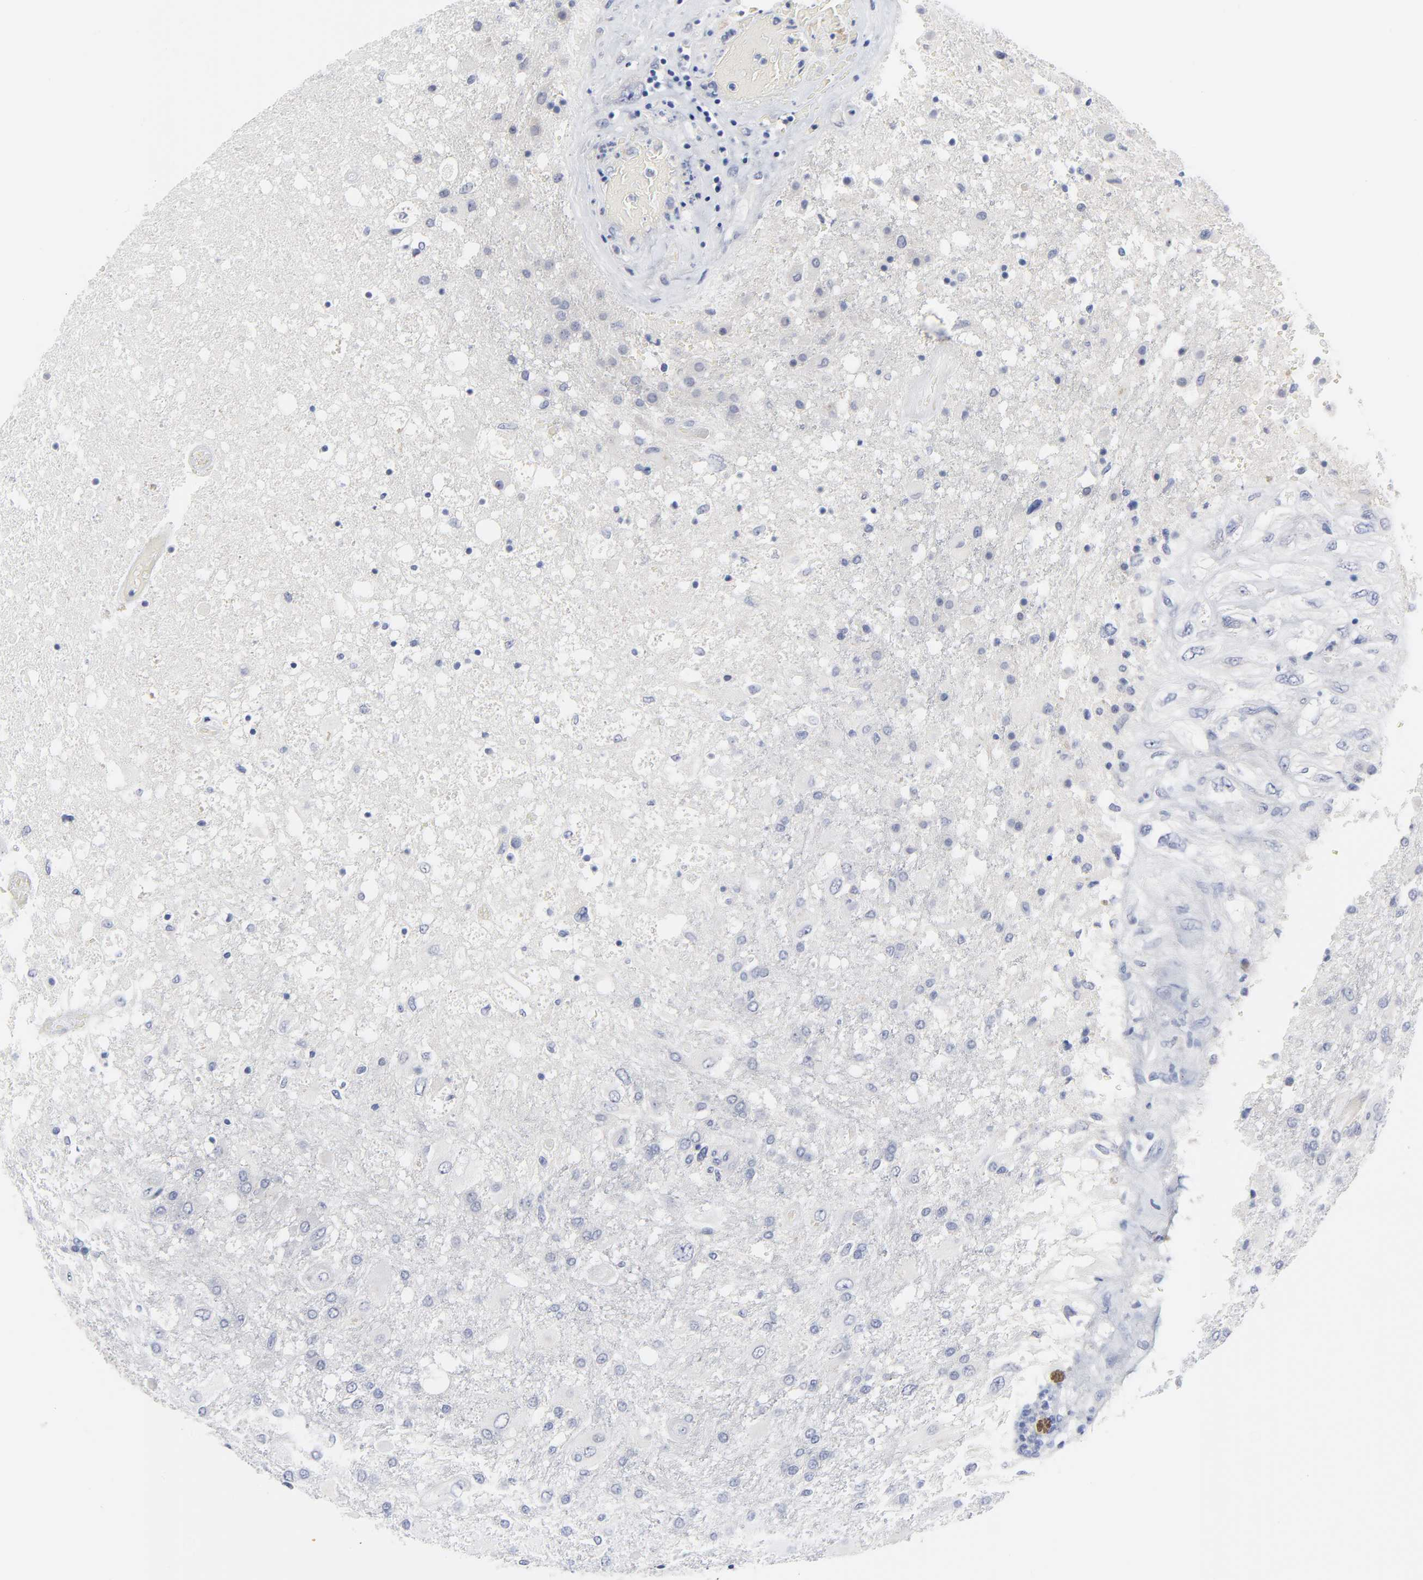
{"staining": {"intensity": "negative", "quantity": "none", "location": "none"}, "tissue": "glioma", "cell_type": "Tumor cells", "image_type": "cancer", "snomed": [{"axis": "morphology", "description": "Glioma, malignant, High grade"}, {"axis": "topography", "description": "Cerebral cortex"}], "caption": "High-grade glioma (malignant) was stained to show a protein in brown. There is no significant staining in tumor cells.", "gene": "CLEC4G", "patient": {"sex": "male", "age": 79}}